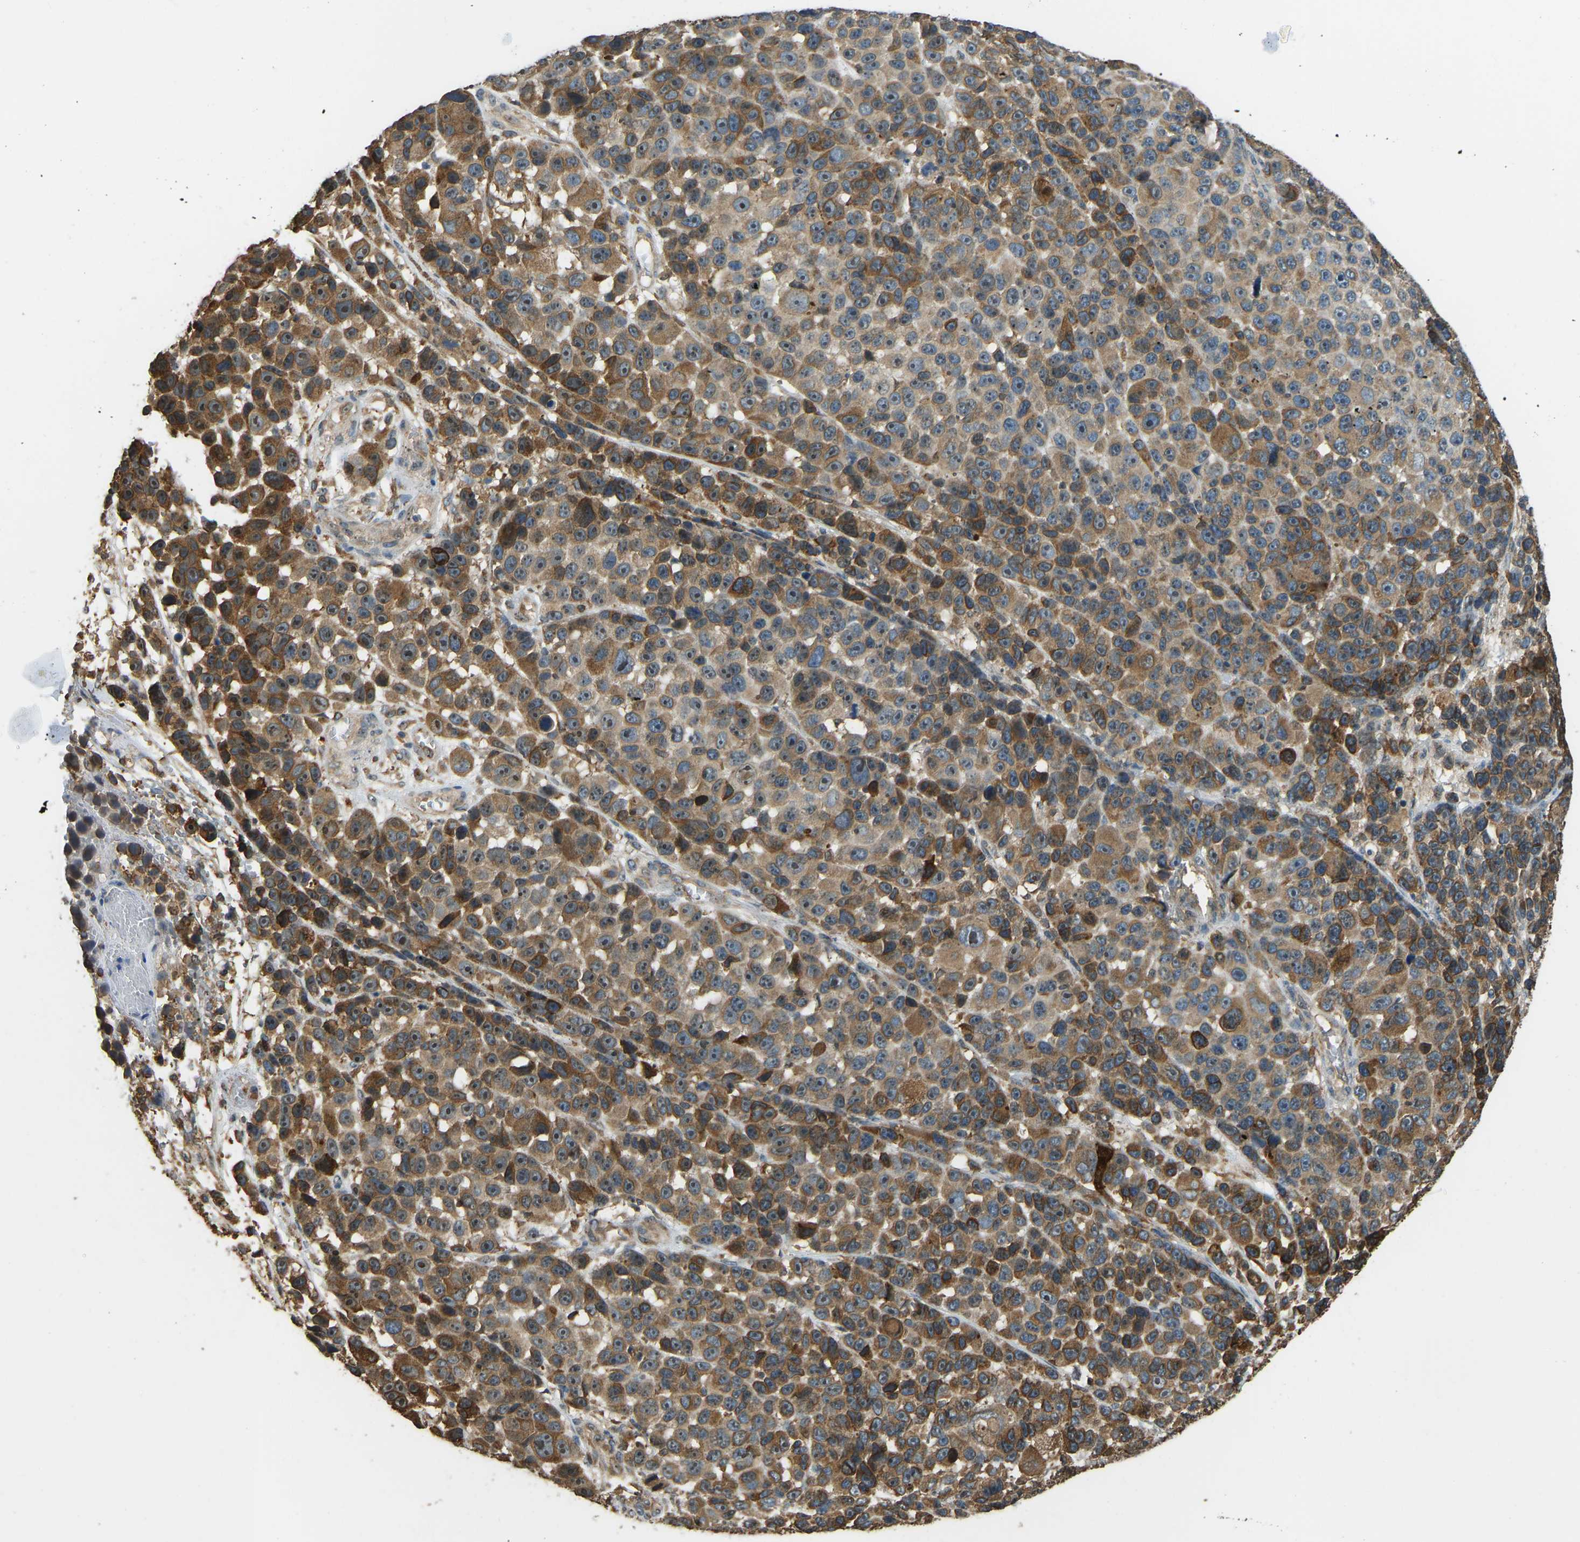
{"staining": {"intensity": "strong", "quantity": "25%-75%", "location": "cytoplasmic/membranous,nuclear"}, "tissue": "melanoma", "cell_type": "Tumor cells", "image_type": "cancer", "snomed": [{"axis": "morphology", "description": "Malignant melanoma, NOS"}, {"axis": "topography", "description": "Skin"}], "caption": "Tumor cells display strong cytoplasmic/membranous and nuclear expression in approximately 25%-75% of cells in melanoma.", "gene": "OS9", "patient": {"sex": "male", "age": 53}}